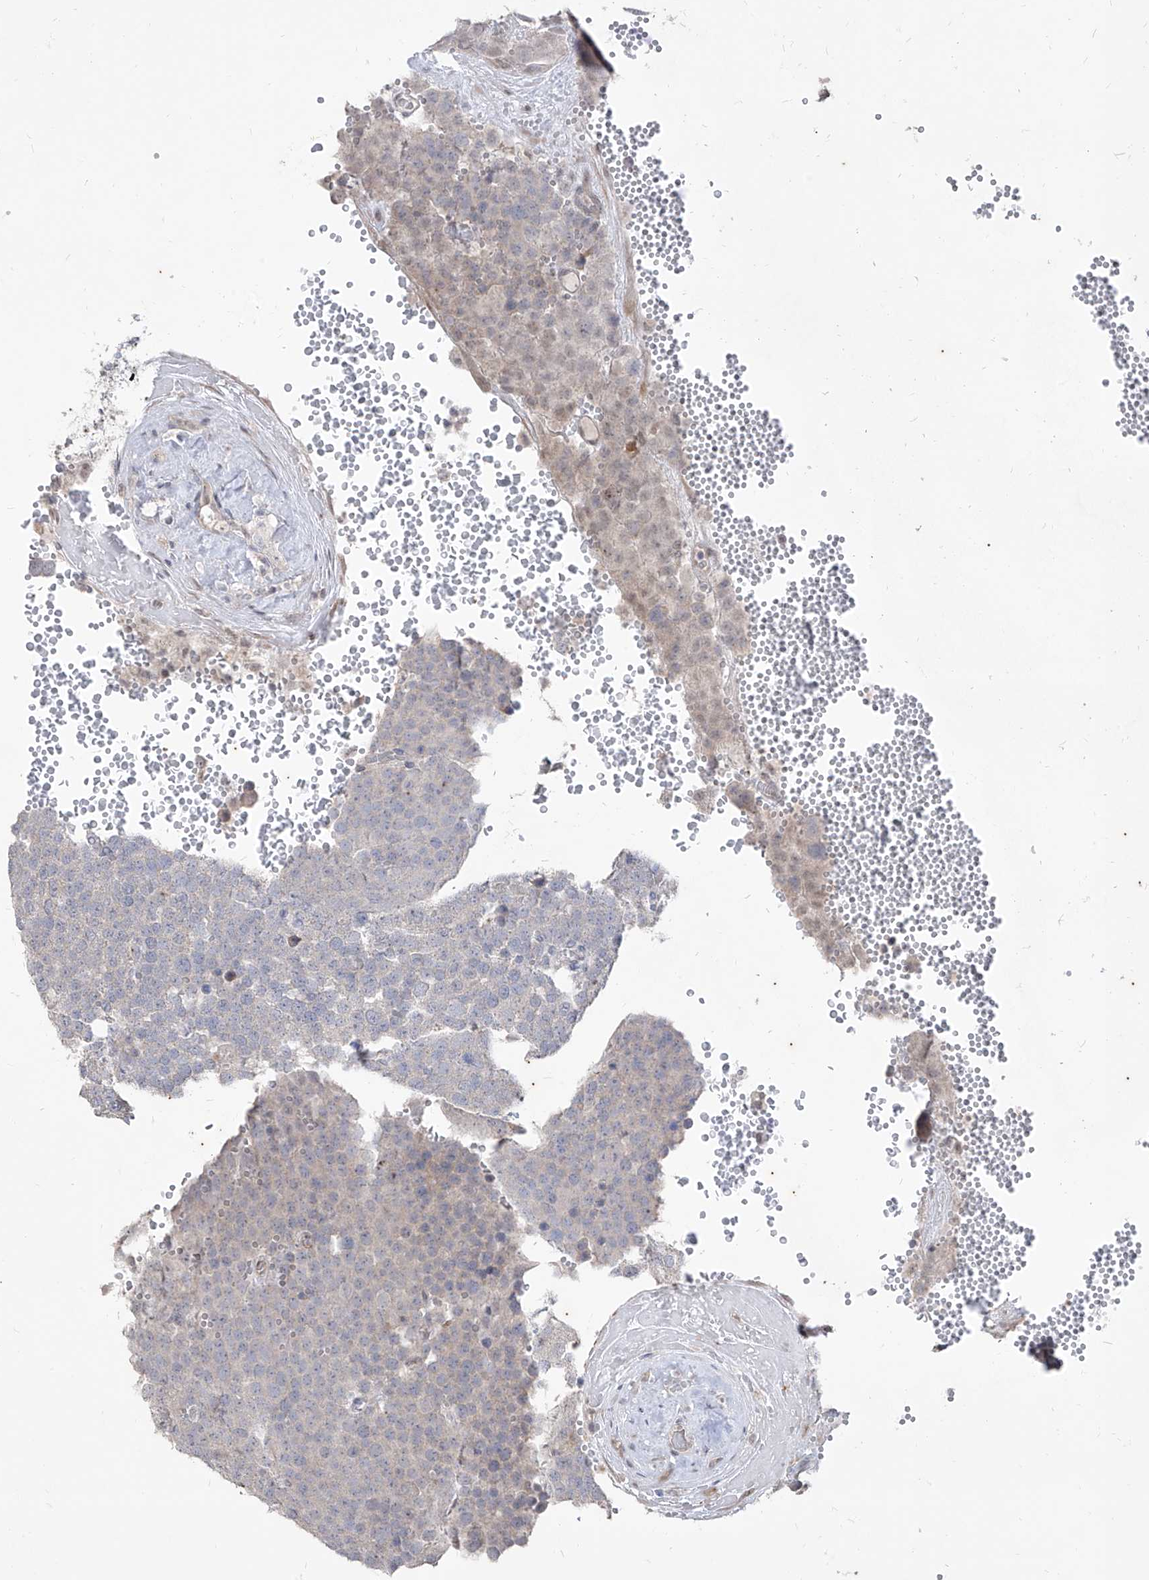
{"staining": {"intensity": "weak", "quantity": "<25%", "location": "cytoplasmic/membranous"}, "tissue": "testis cancer", "cell_type": "Tumor cells", "image_type": "cancer", "snomed": [{"axis": "morphology", "description": "Seminoma, NOS"}, {"axis": "topography", "description": "Testis"}], "caption": "Immunohistochemistry of human seminoma (testis) demonstrates no staining in tumor cells.", "gene": "PHF20L1", "patient": {"sex": "male", "age": 71}}